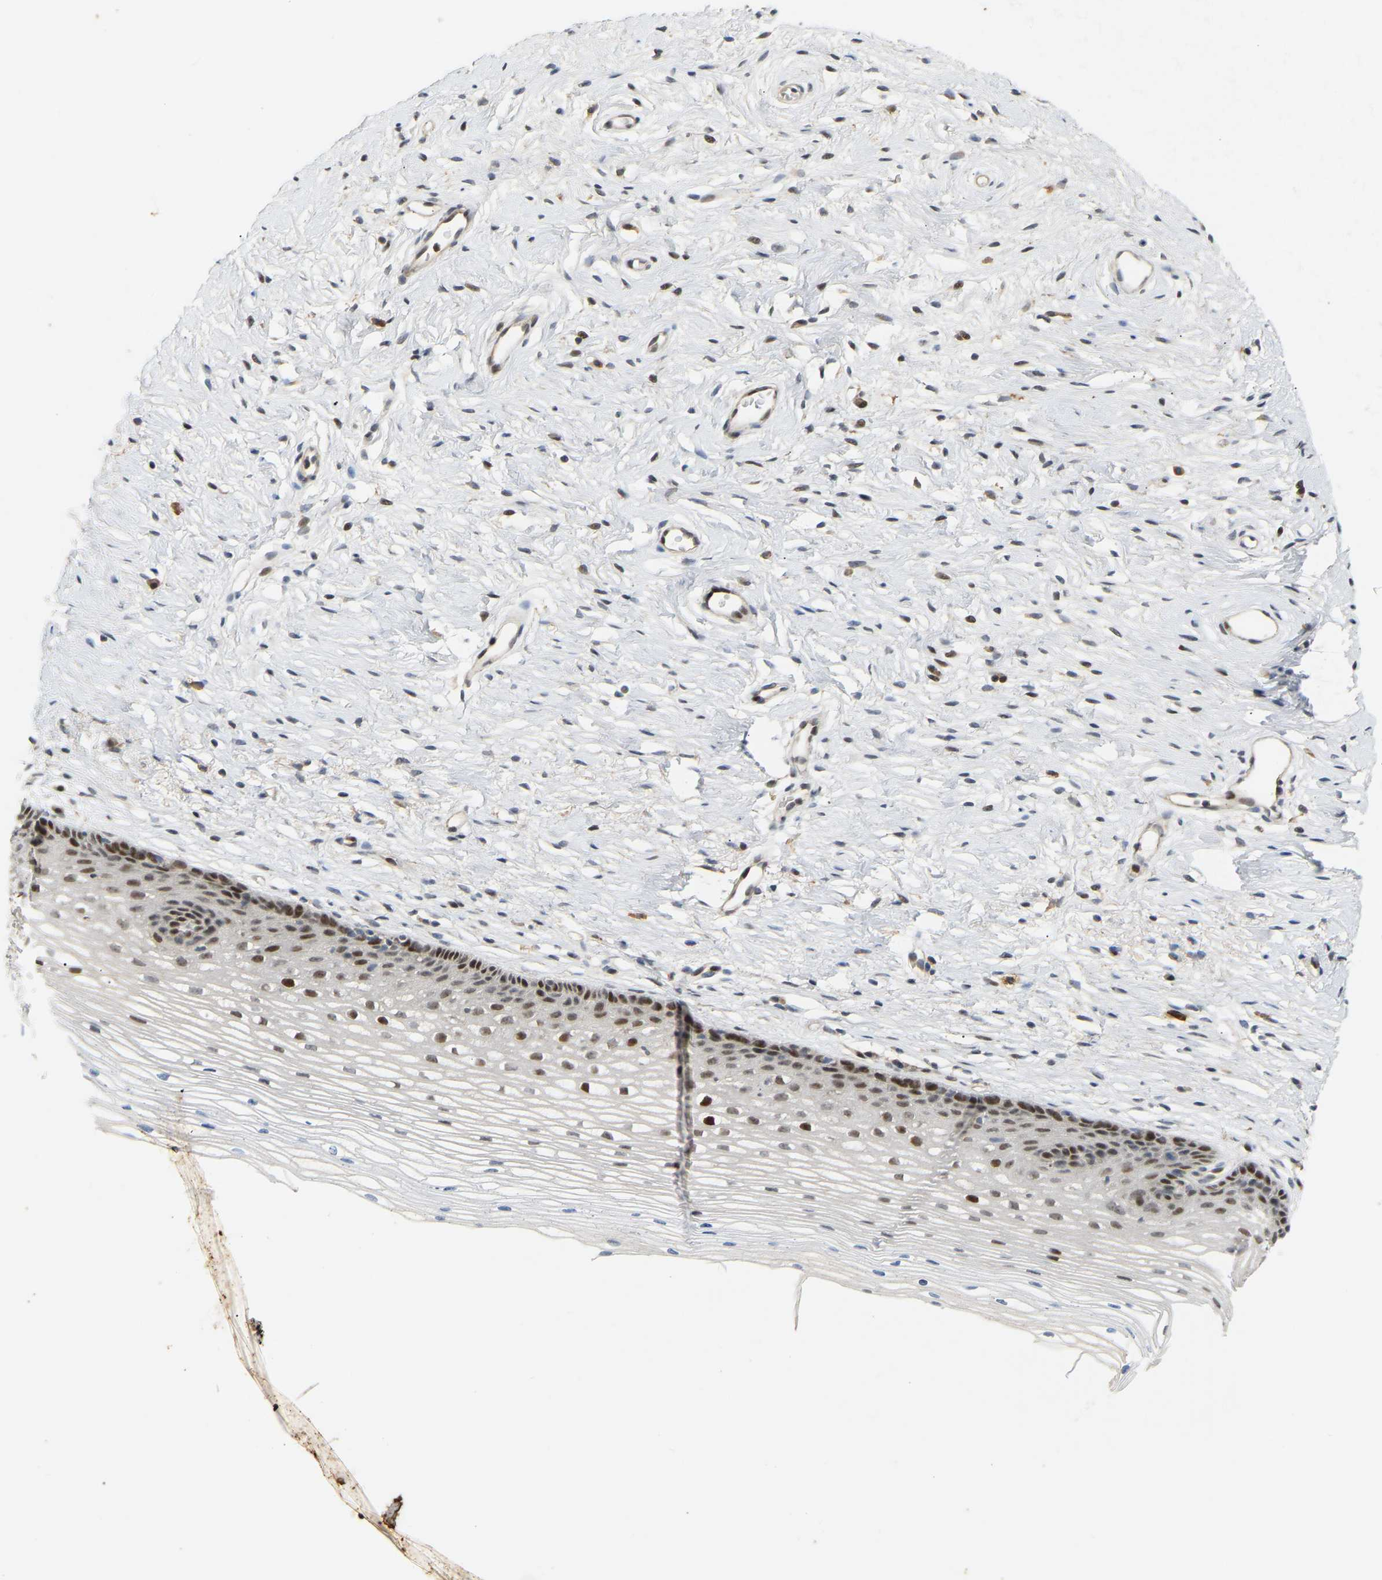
{"staining": {"intensity": "negative", "quantity": "none", "location": "none"}, "tissue": "cervix", "cell_type": "Glandular cells", "image_type": "normal", "snomed": [{"axis": "morphology", "description": "Normal tissue, NOS"}, {"axis": "topography", "description": "Cervix"}], "caption": "High magnification brightfield microscopy of unremarkable cervix stained with DAB (brown) and counterstained with hematoxylin (blue): glandular cells show no significant positivity. (Stains: DAB (3,3'-diaminobenzidine) immunohistochemistry with hematoxylin counter stain, Microscopy: brightfield microscopy at high magnification).", "gene": "PTPN4", "patient": {"sex": "female", "age": 77}}